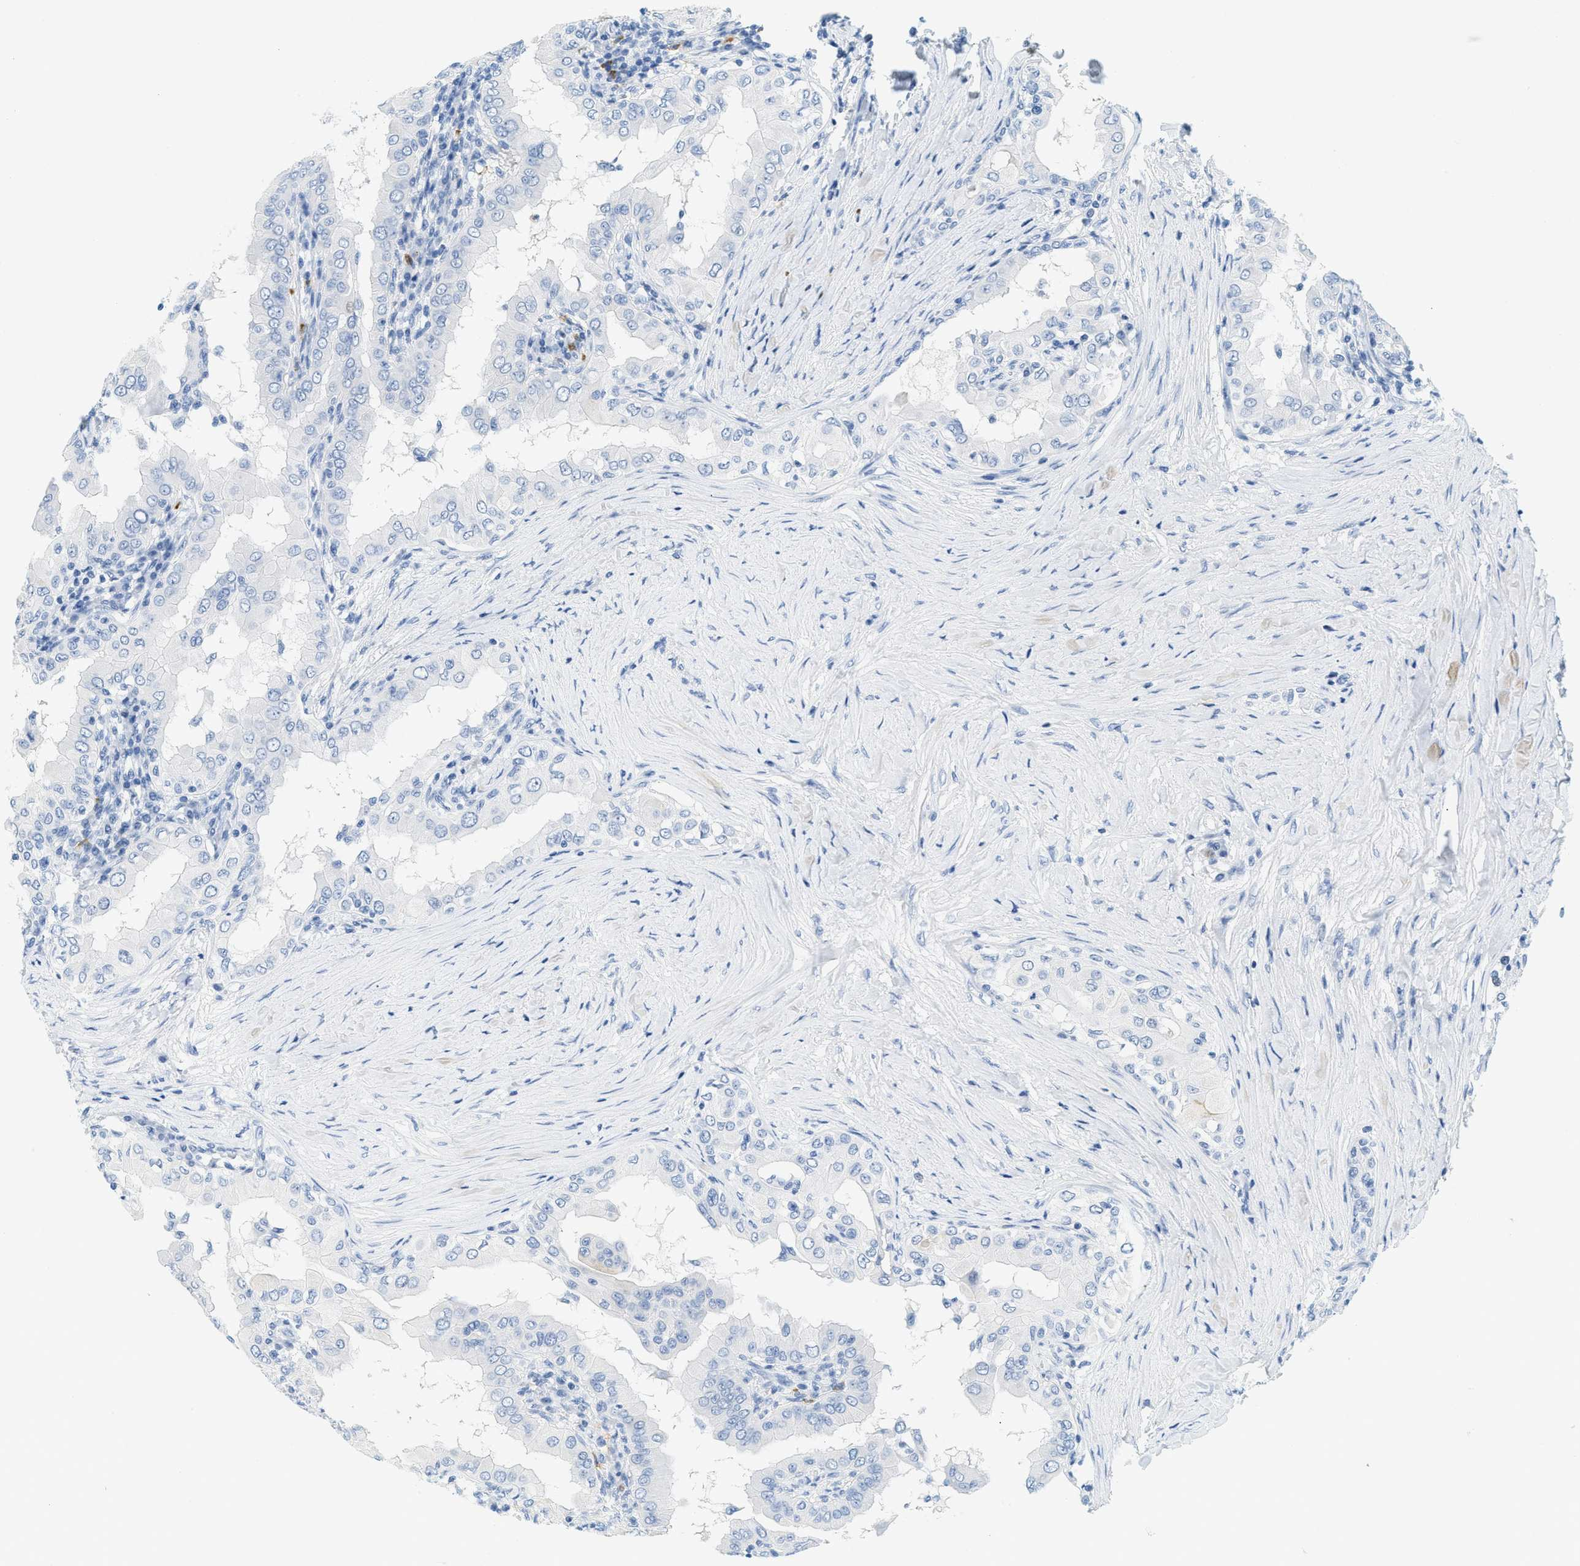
{"staining": {"intensity": "negative", "quantity": "none", "location": "none"}, "tissue": "thyroid cancer", "cell_type": "Tumor cells", "image_type": "cancer", "snomed": [{"axis": "morphology", "description": "Papillary adenocarcinoma, NOS"}, {"axis": "topography", "description": "Thyroid gland"}], "caption": "An image of human thyroid papillary adenocarcinoma is negative for staining in tumor cells. Brightfield microscopy of immunohistochemistry stained with DAB (brown) and hematoxylin (blue), captured at high magnification.", "gene": "LCN2", "patient": {"sex": "male", "age": 33}}